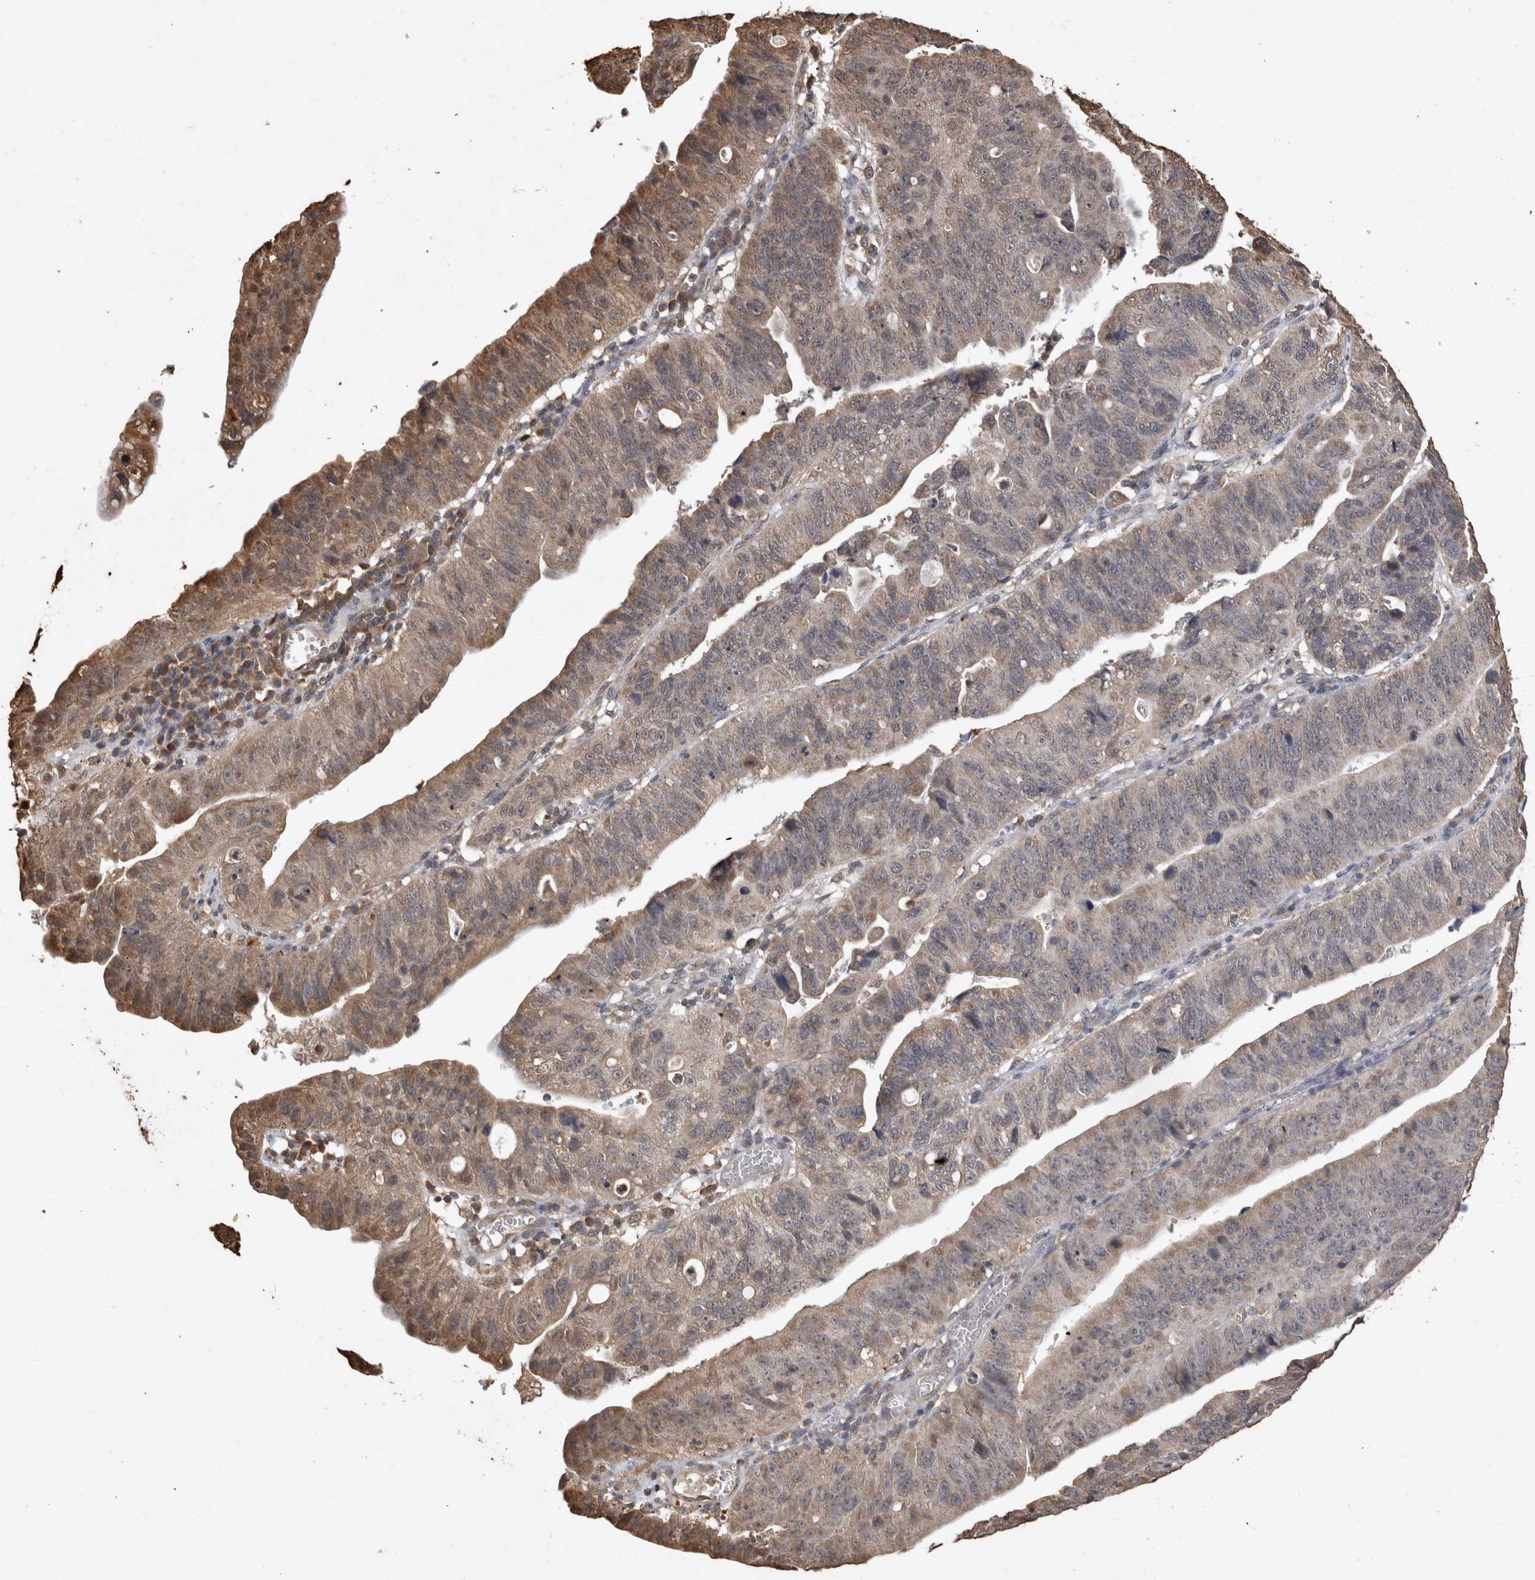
{"staining": {"intensity": "moderate", "quantity": "25%-75%", "location": "cytoplasmic/membranous"}, "tissue": "stomach cancer", "cell_type": "Tumor cells", "image_type": "cancer", "snomed": [{"axis": "morphology", "description": "Adenocarcinoma, NOS"}, {"axis": "topography", "description": "Stomach"}], "caption": "Tumor cells show medium levels of moderate cytoplasmic/membranous expression in about 25%-75% of cells in adenocarcinoma (stomach).", "gene": "SOCS5", "patient": {"sex": "male", "age": 59}}